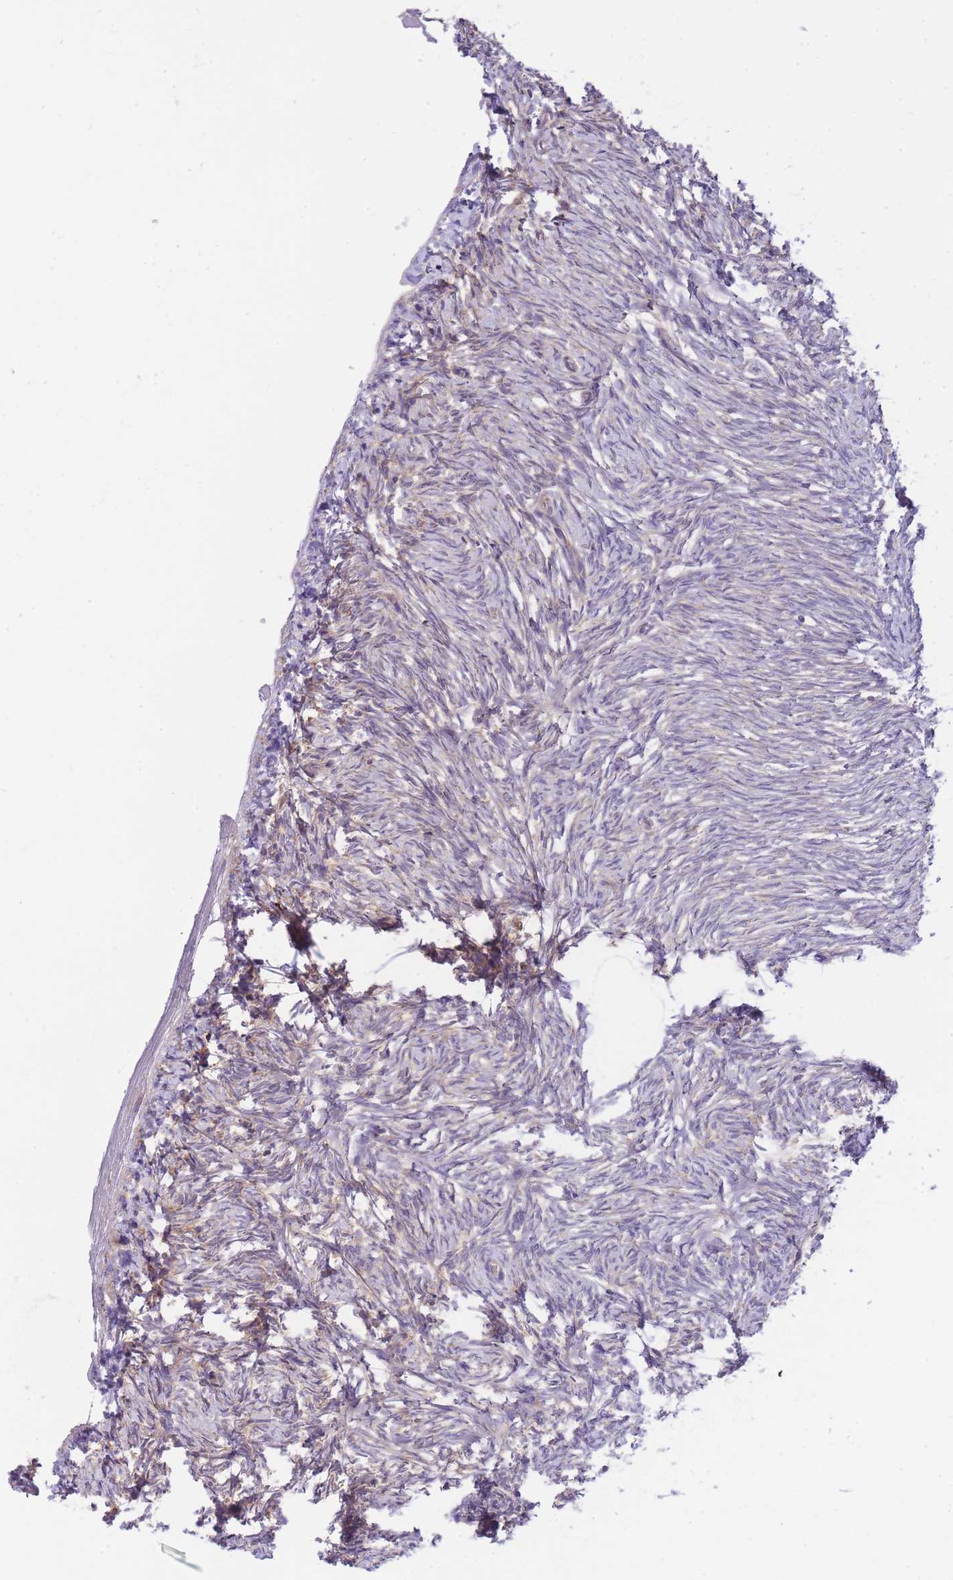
{"staining": {"intensity": "negative", "quantity": "none", "location": "none"}, "tissue": "ovary", "cell_type": "Ovarian stroma cells", "image_type": "normal", "snomed": [{"axis": "morphology", "description": "Normal tissue, NOS"}, {"axis": "topography", "description": "Ovary"}], "caption": "High magnification brightfield microscopy of normal ovary stained with DAB (brown) and counterstained with hematoxylin (blue): ovarian stroma cells show no significant expression. The staining was performed using DAB to visualize the protein expression in brown, while the nuclei were stained in blue with hematoxylin (Magnification: 20x).", "gene": "EIF2B2", "patient": {"sex": "female", "age": 51}}